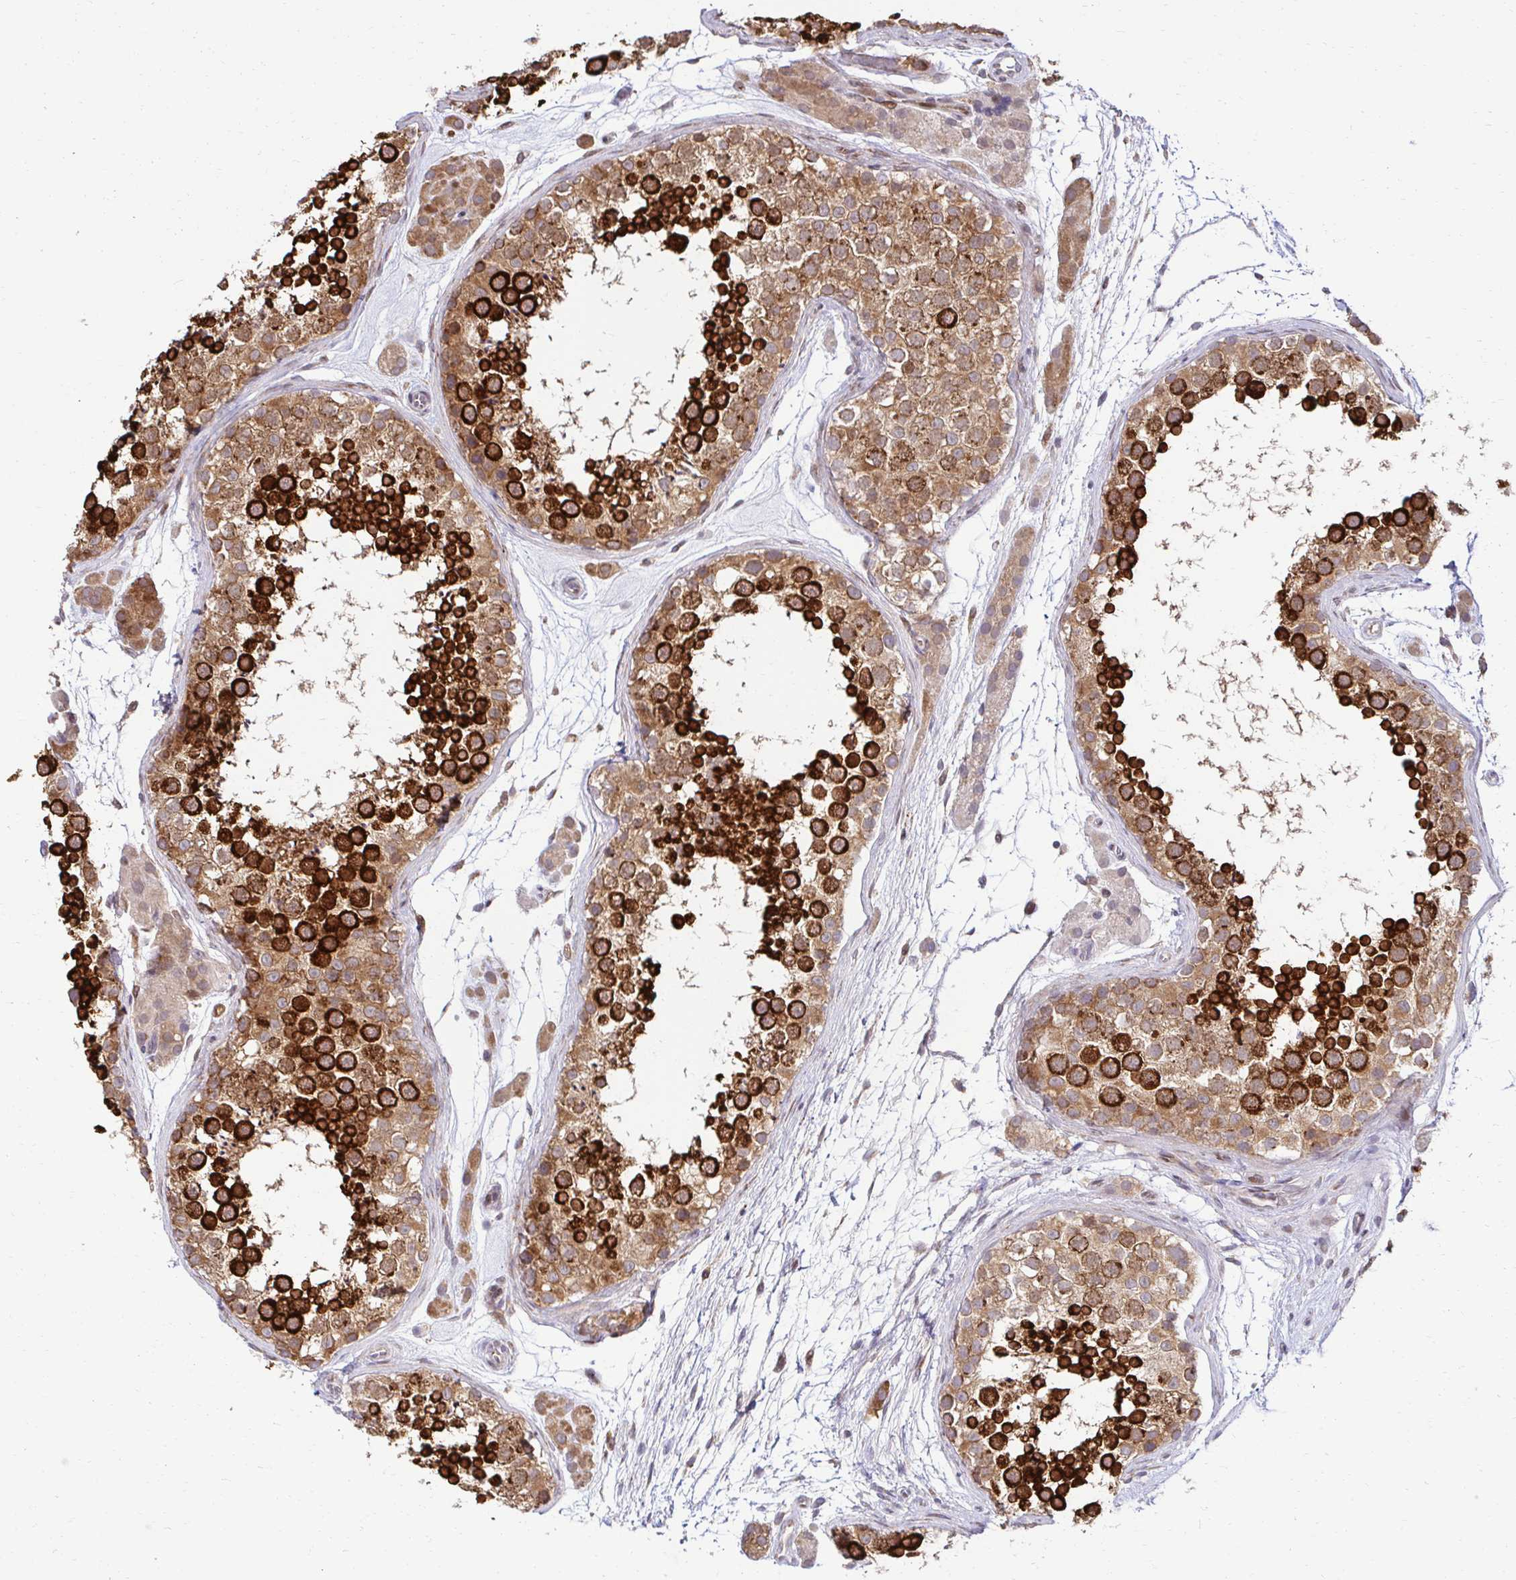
{"staining": {"intensity": "strong", "quantity": ">75%", "location": "cytoplasmic/membranous"}, "tissue": "testis", "cell_type": "Cells in seminiferous ducts", "image_type": "normal", "snomed": [{"axis": "morphology", "description": "Normal tissue, NOS"}, {"axis": "topography", "description": "Testis"}], "caption": "Protein staining reveals strong cytoplasmic/membranous positivity in about >75% of cells in seminiferous ducts in unremarkable testis. (IHC, brightfield microscopy, high magnification).", "gene": "HPS1", "patient": {"sex": "male", "age": 41}}